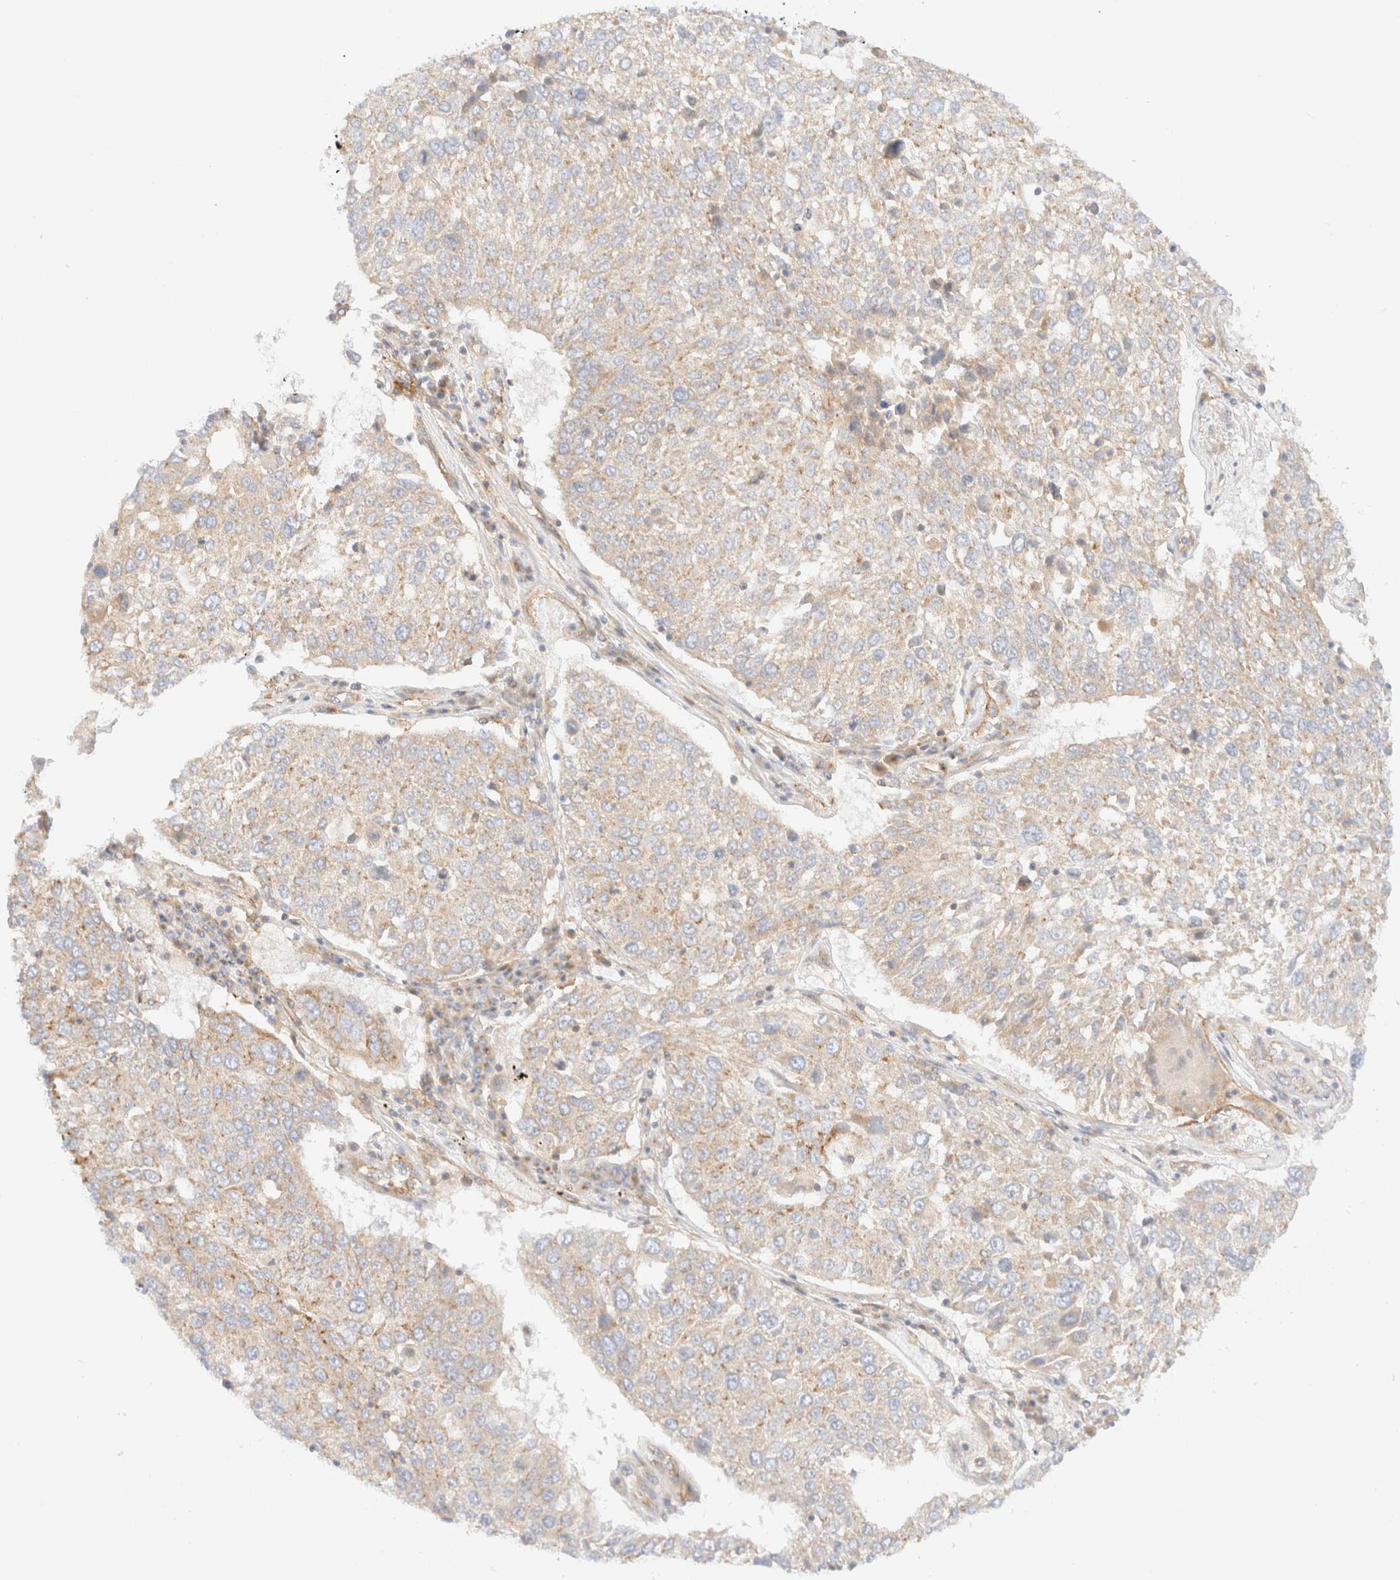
{"staining": {"intensity": "weak", "quantity": "<25%", "location": "cytoplasmic/membranous"}, "tissue": "lung cancer", "cell_type": "Tumor cells", "image_type": "cancer", "snomed": [{"axis": "morphology", "description": "Squamous cell carcinoma, NOS"}, {"axis": "topography", "description": "Lung"}], "caption": "Immunohistochemistry of squamous cell carcinoma (lung) demonstrates no positivity in tumor cells.", "gene": "MYO10", "patient": {"sex": "male", "age": 65}}